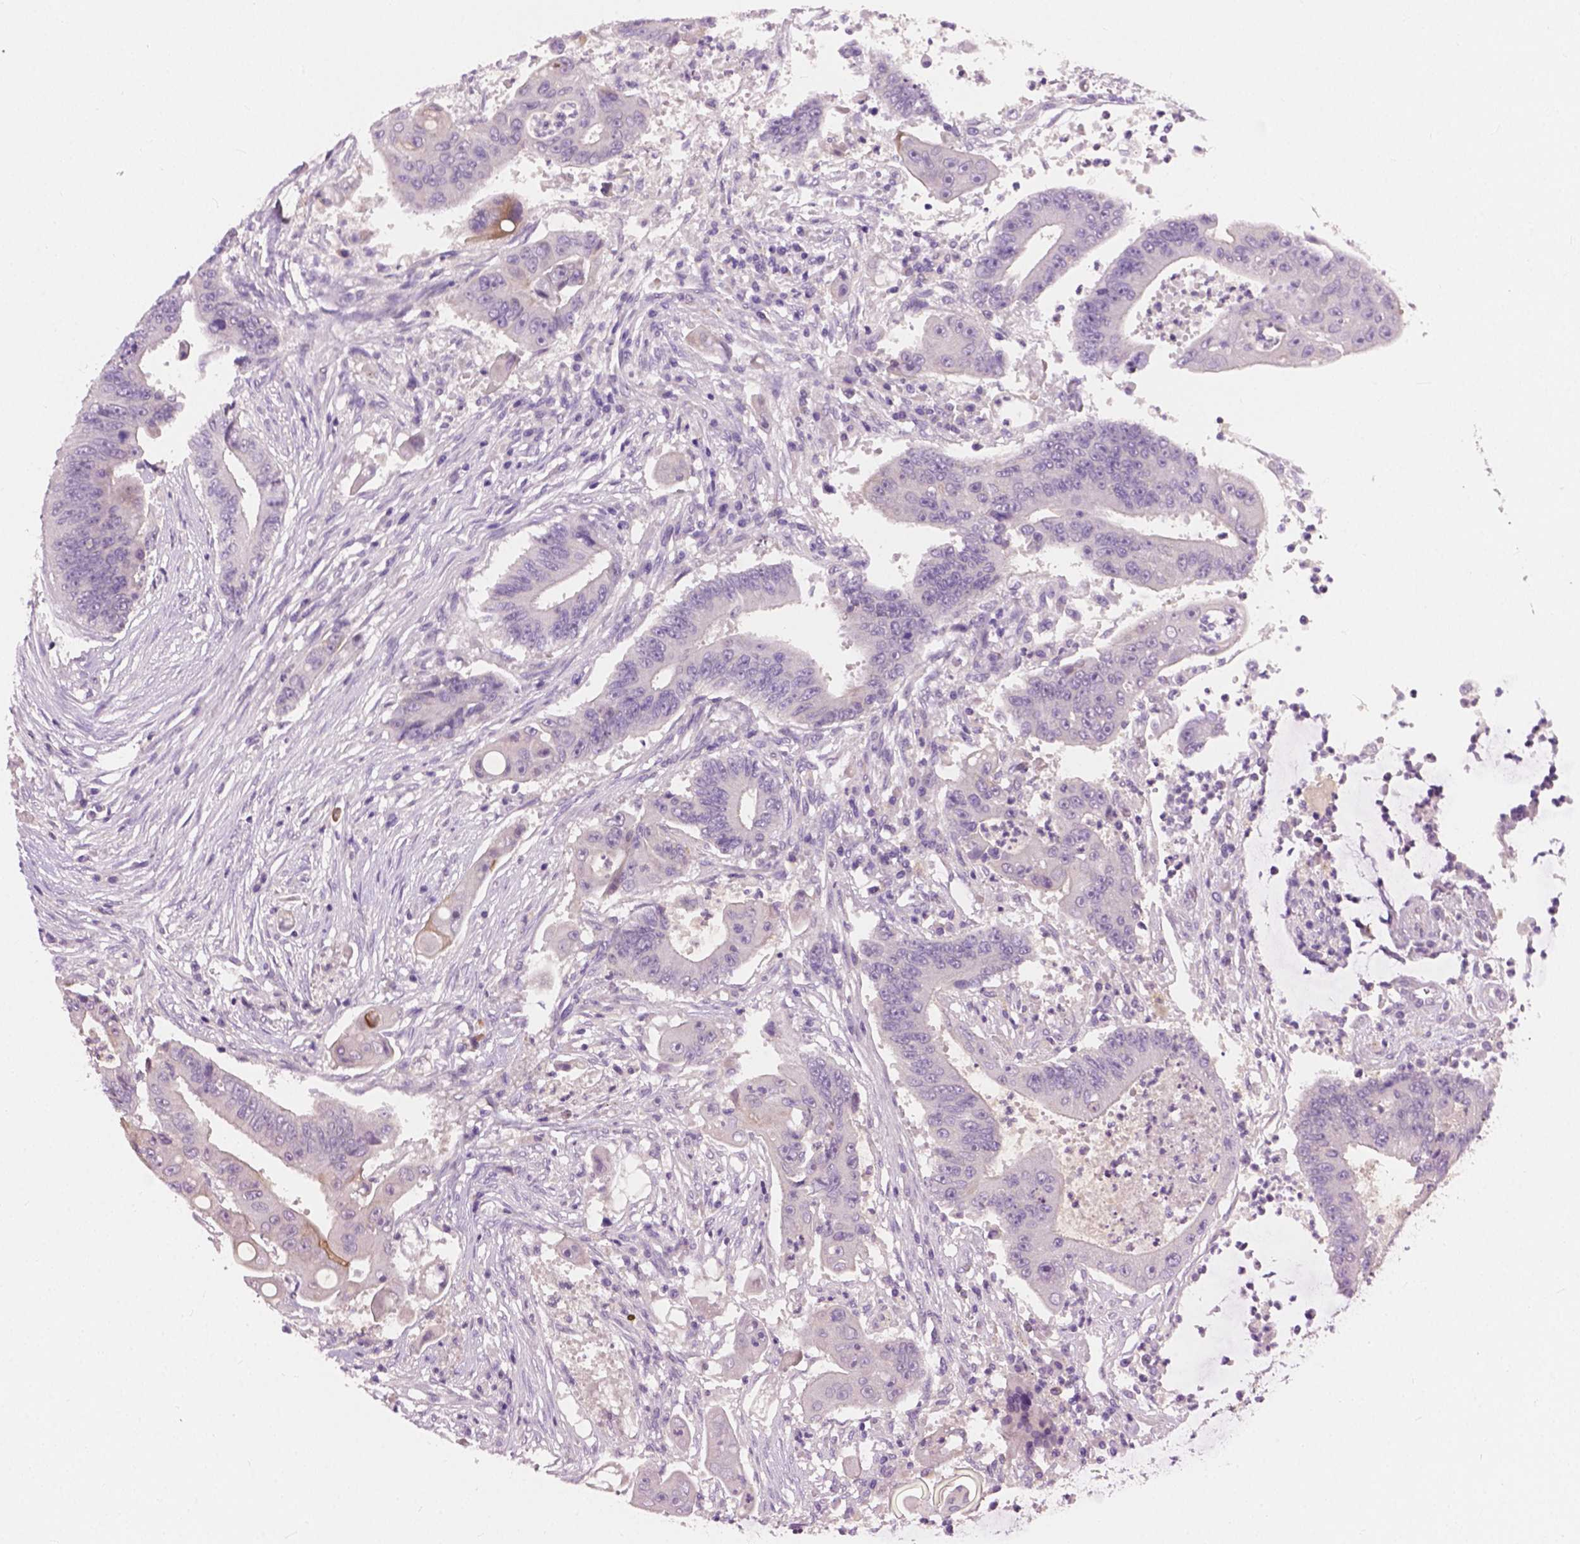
{"staining": {"intensity": "negative", "quantity": "none", "location": "none"}, "tissue": "colorectal cancer", "cell_type": "Tumor cells", "image_type": "cancer", "snomed": [{"axis": "morphology", "description": "Adenocarcinoma, NOS"}, {"axis": "topography", "description": "Rectum"}], "caption": "Colorectal cancer (adenocarcinoma) stained for a protein using IHC exhibits no positivity tumor cells.", "gene": "KRT17", "patient": {"sex": "male", "age": 54}}